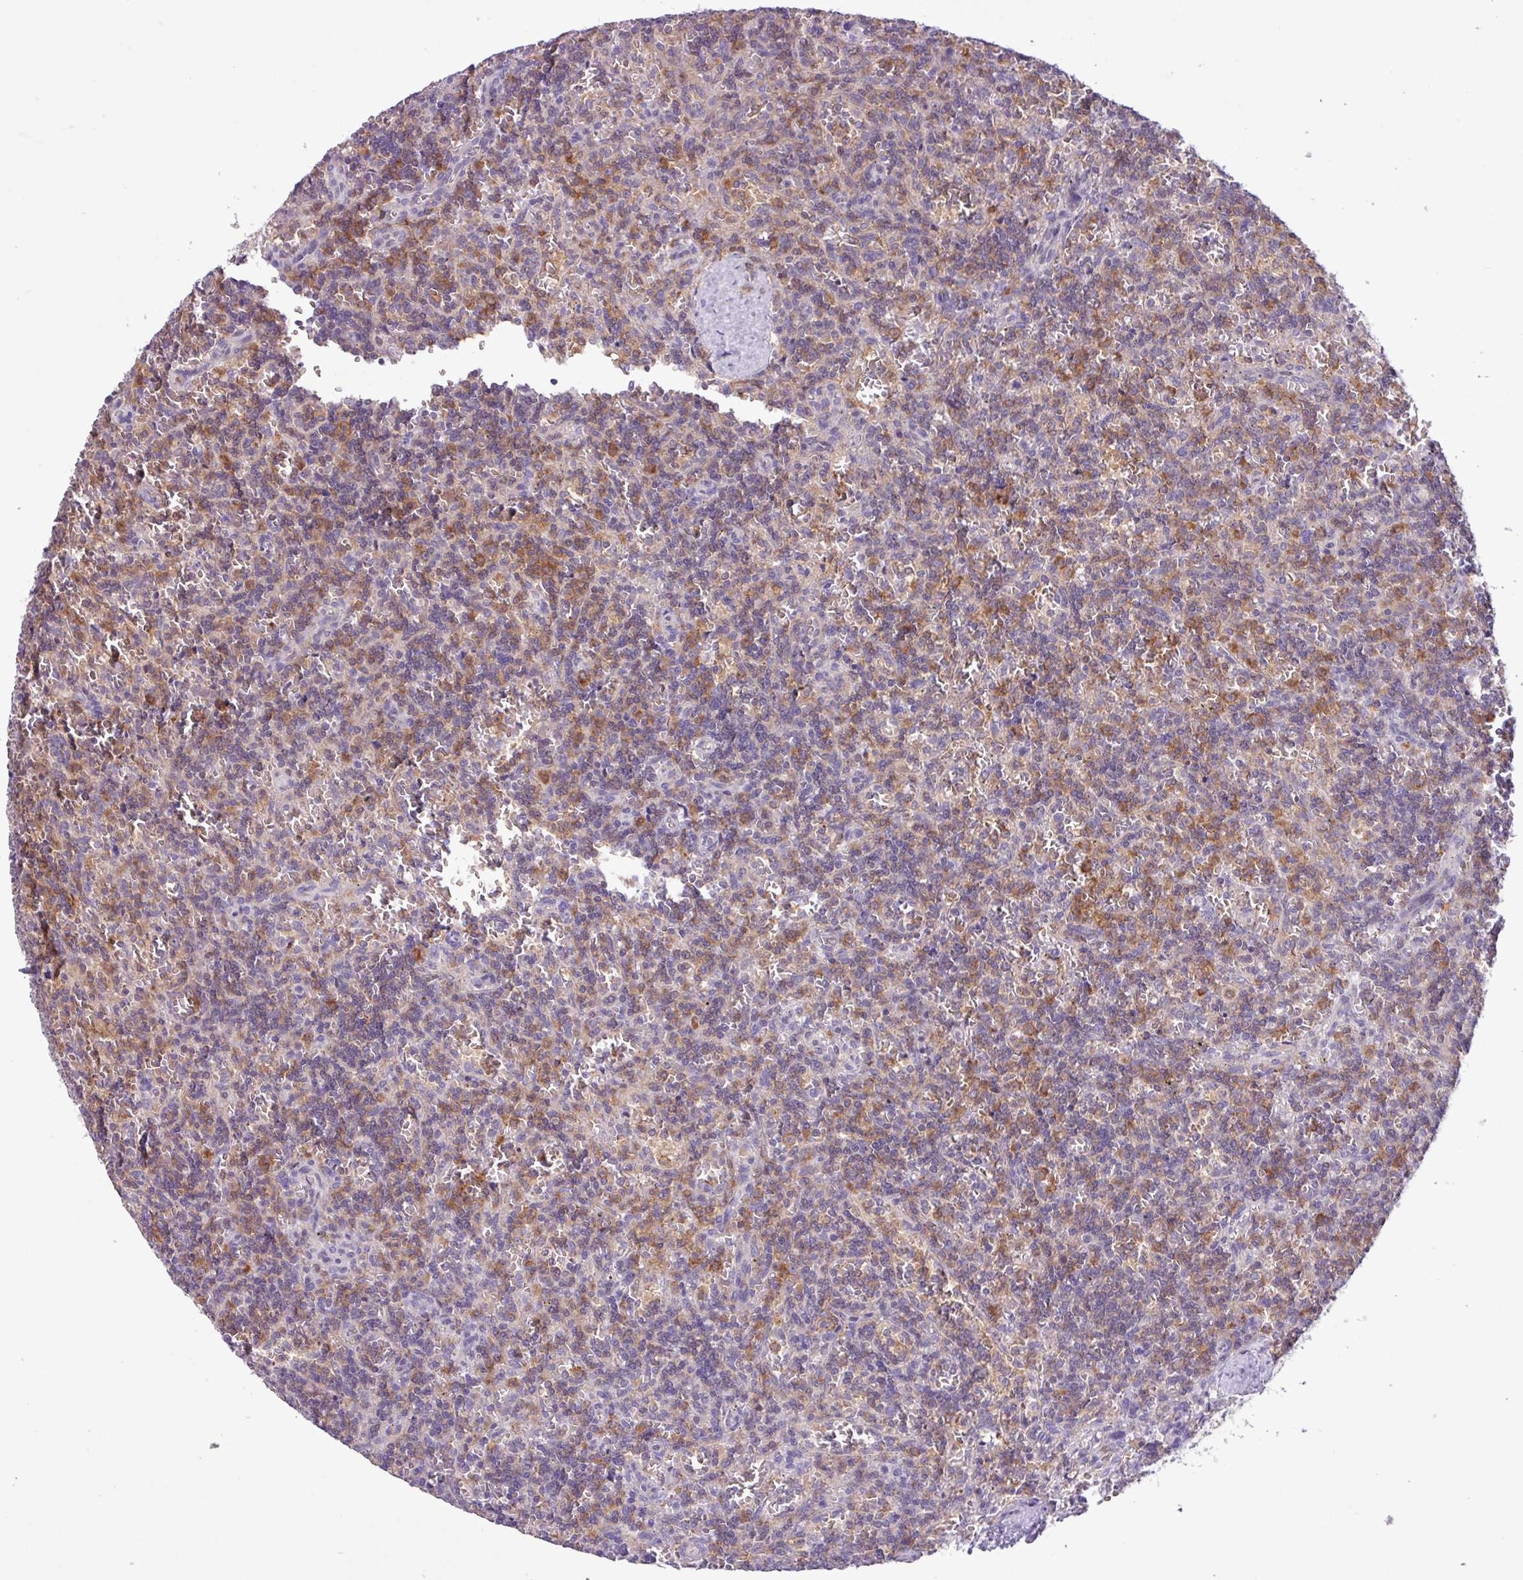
{"staining": {"intensity": "moderate", "quantity": "<25%", "location": "cytoplasmic/membranous"}, "tissue": "lymphoma", "cell_type": "Tumor cells", "image_type": "cancer", "snomed": [{"axis": "morphology", "description": "Malignant lymphoma, non-Hodgkin's type, Low grade"}, {"axis": "topography", "description": "Spleen"}], "caption": "Protein expression analysis of low-grade malignant lymphoma, non-Hodgkin's type reveals moderate cytoplasmic/membranous staining in approximately <25% of tumor cells.", "gene": "ACTR3", "patient": {"sex": "male", "age": 73}}